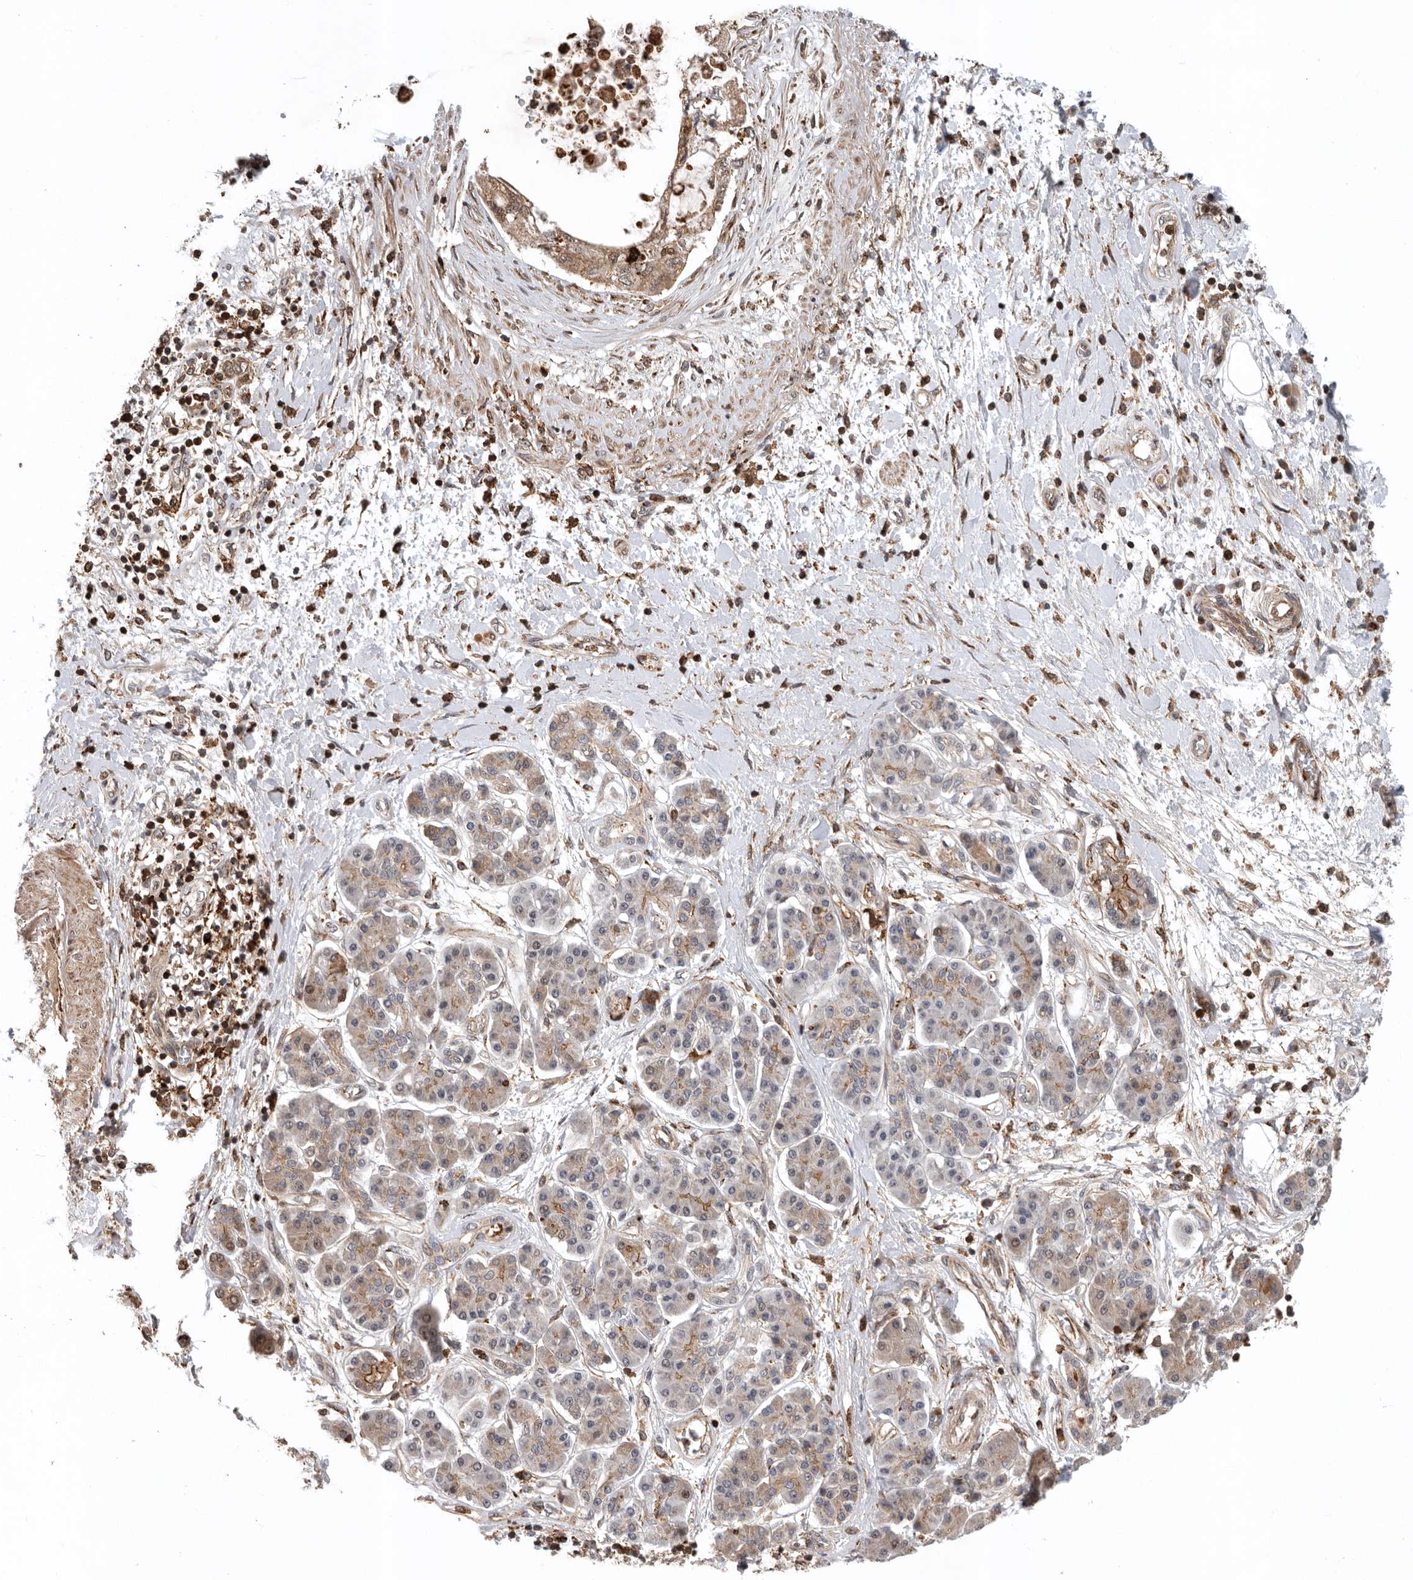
{"staining": {"intensity": "moderate", "quantity": ">75%", "location": "cytoplasmic/membranous"}, "tissue": "pancreatic cancer", "cell_type": "Tumor cells", "image_type": "cancer", "snomed": [{"axis": "morphology", "description": "Adenocarcinoma, NOS"}, {"axis": "topography", "description": "Pancreas"}], "caption": "IHC staining of pancreatic cancer (adenocarcinoma), which exhibits medium levels of moderate cytoplasmic/membranous positivity in approximately >75% of tumor cells indicating moderate cytoplasmic/membranous protein staining. The staining was performed using DAB (brown) for protein detection and nuclei were counterstained in hematoxylin (blue).", "gene": "RNF157", "patient": {"sex": "female", "age": 73}}